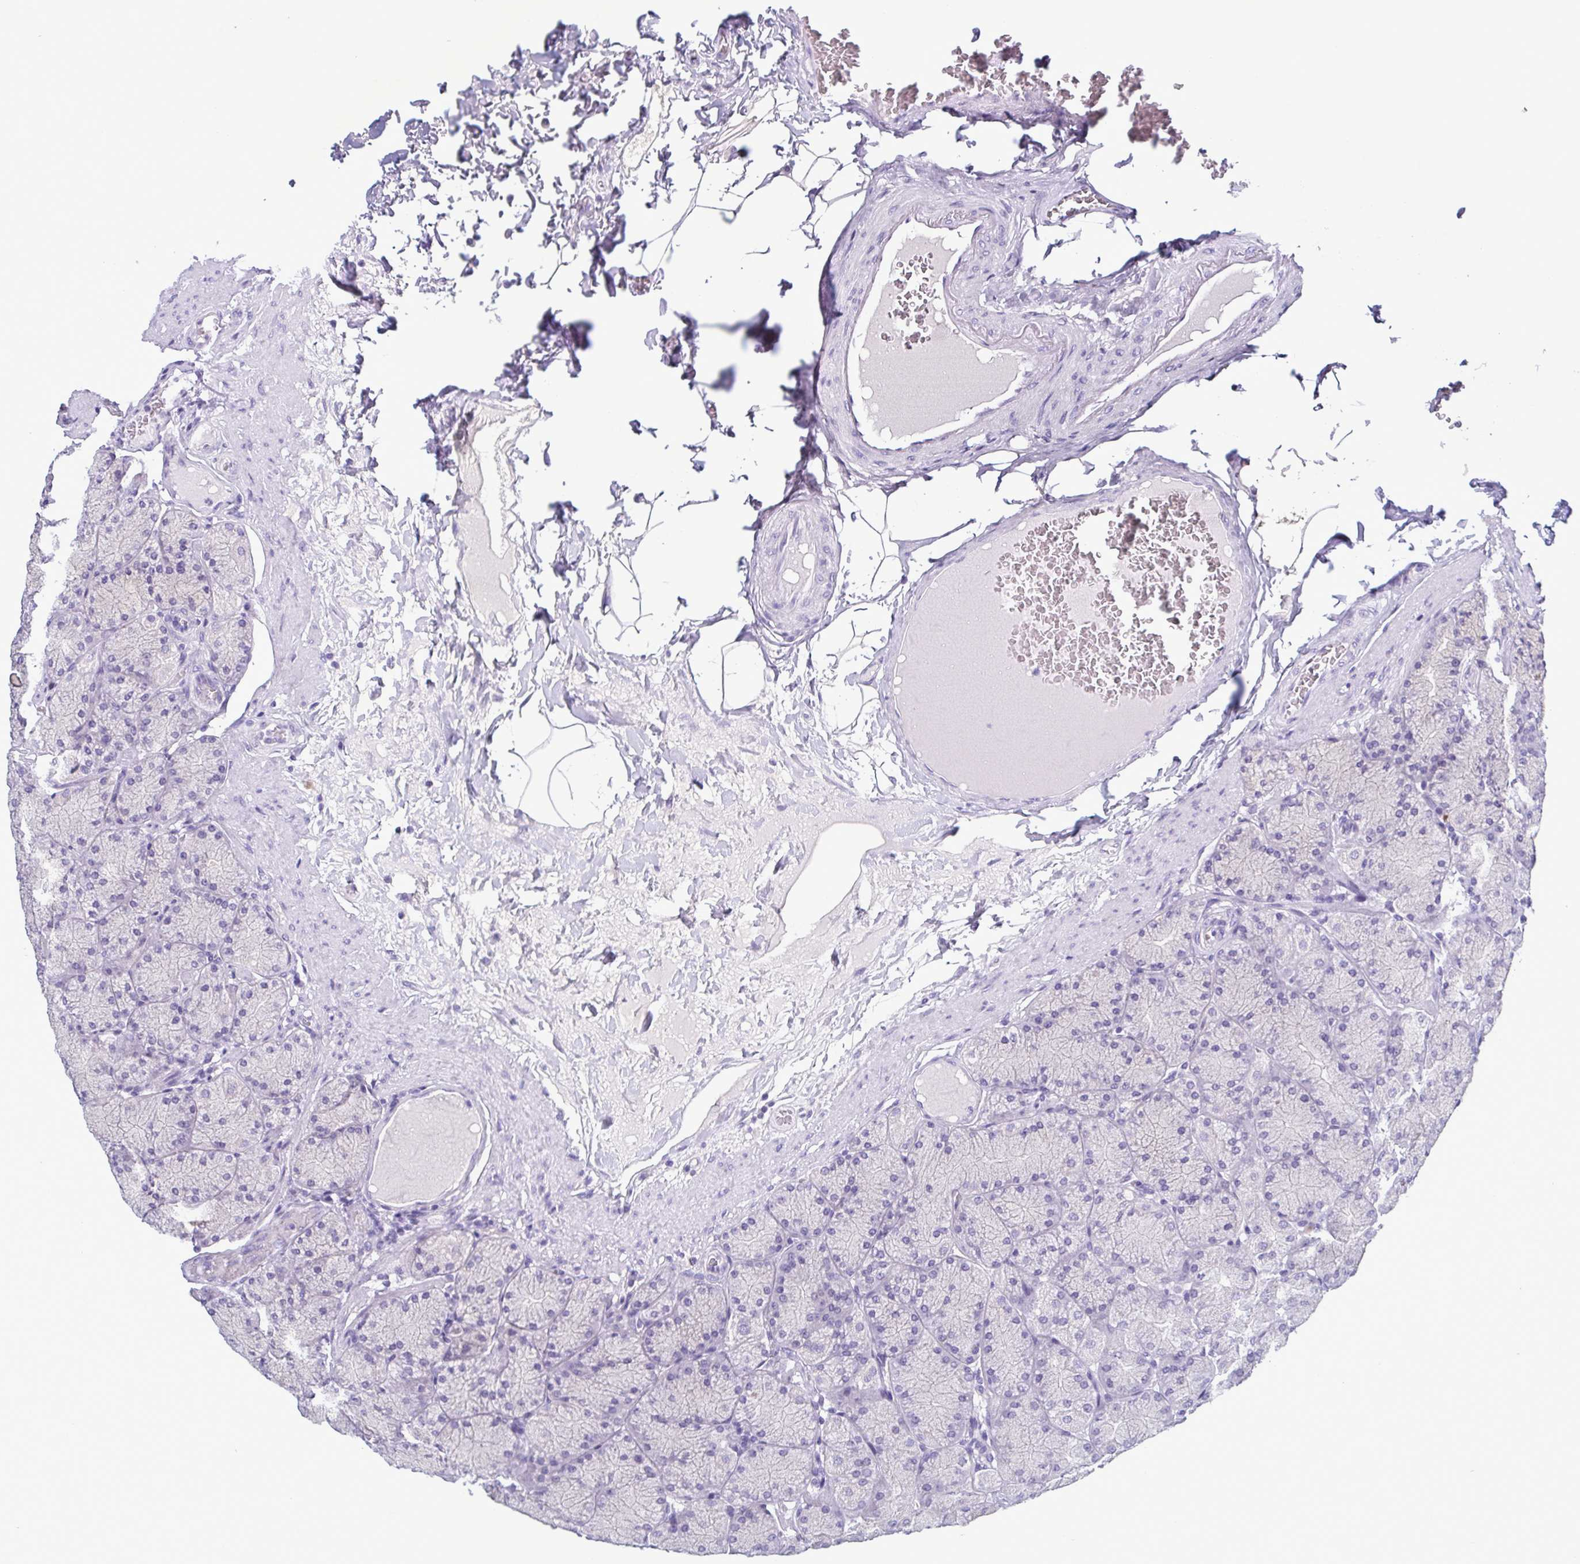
{"staining": {"intensity": "negative", "quantity": "none", "location": "none"}, "tissue": "stomach", "cell_type": "Glandular cells", "image_type": "normal", "snomed": [{"axis": "morphology", "description": "Normal tissue, NOS"}, {"axis": "topography", "description": "Stomach, upper"}], "caption": "An immunohistochemistry micrograph of benign stomach is shown. There is no staining in glandular cells of stomach. (DAB (3,3'-diaminobenzidine) immunohistochemistry (IHC) visualized using brightfield microscopy, high magnification).", "gene": "INAFM1", "patient": {"sex": "female", "age": 56}}